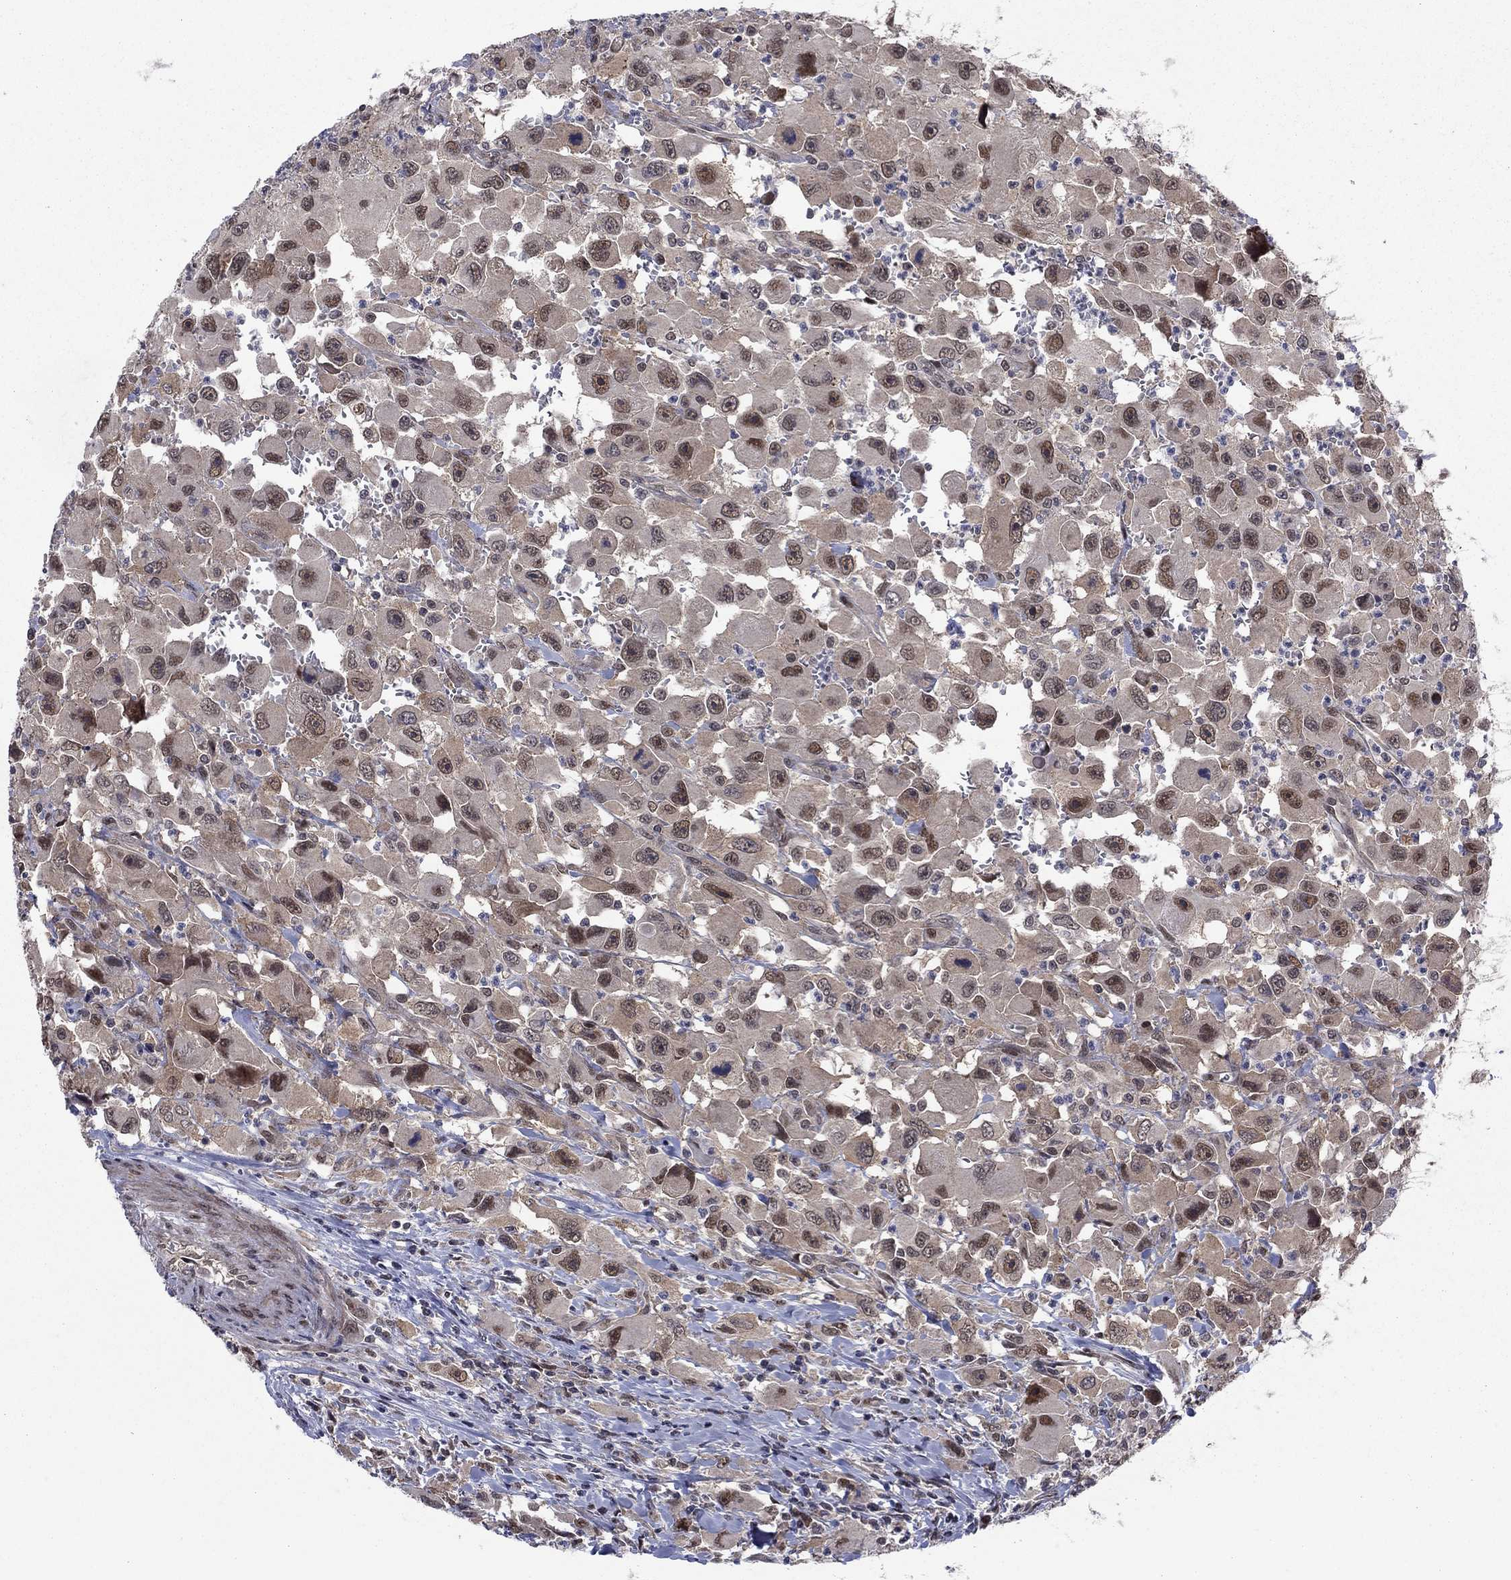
{"staining": {"intensity": "moderate", "quantity": "<25%", "location": "nuclear"}, "tissue": "head and neck cancer", "cell_type": "Tumor cells", "image_type": "cancer", "snomed": [{"axis": "morphology", "description": "Squamous cell carcinoma, NOS"}, {"axis": "morphology", "description": "Squamous cell carcinoma, metastatic, NOS"}, {"axis": "topography", "description": "Oral tissue"}, {"axis": "topography", "description": "Head-Neck"}], "caption": "Moderate nuclear protein staining is appreciated in approximately <25% of tumor cells in metastatic squamous cell carcinoma (head and neck).", "gene": "PSMC1", "patient": {"sex": "female", "age": 85}}